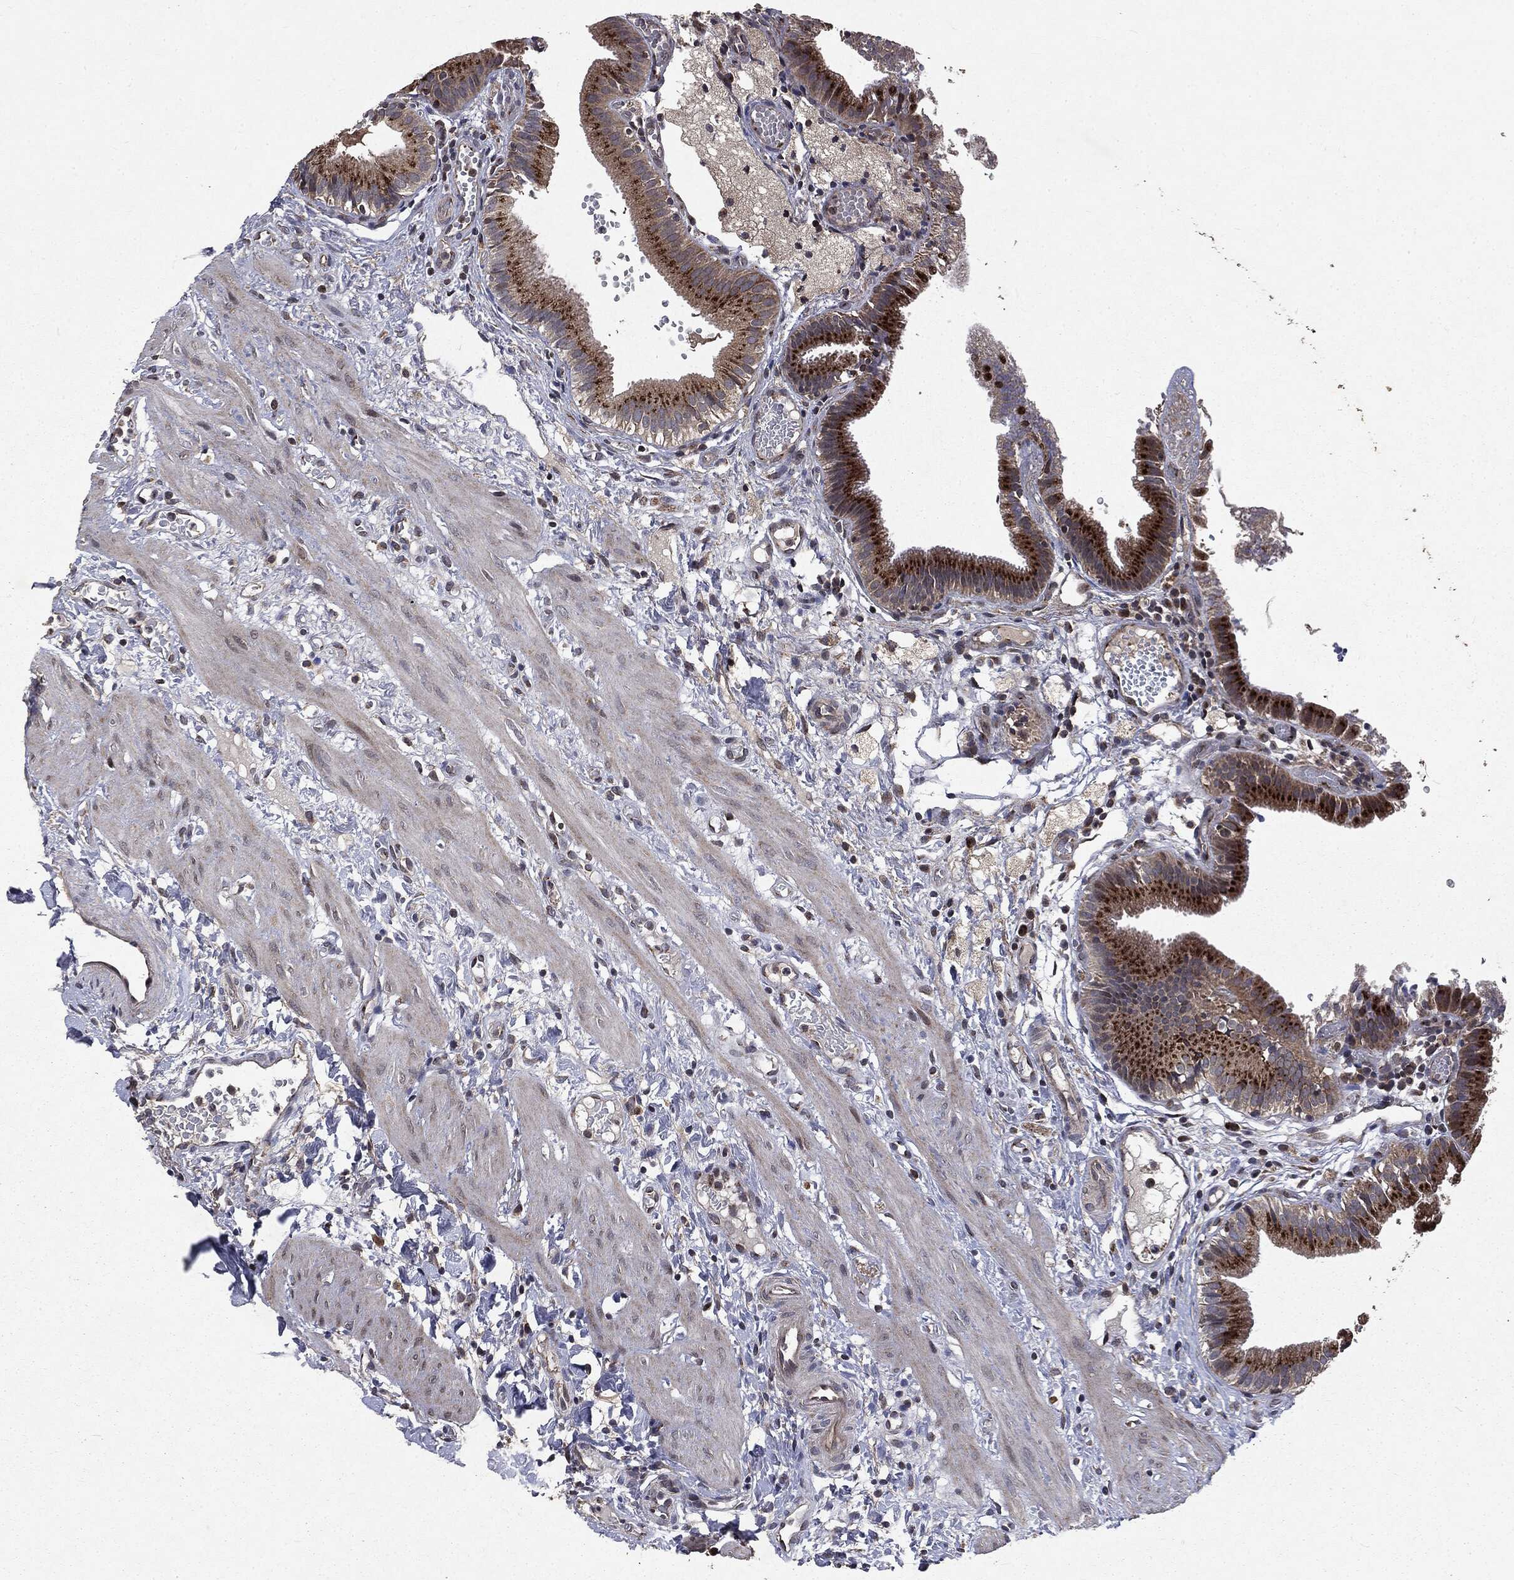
{"staining": {"intensity": "strong", "quantity": ">75%", "location": "cytoplasmic/membranous"}, "tissue": "gallbladder", "cell_type": "Glandular cells", "image_type": "normal", "snomed": [{"axis": "morphology", "description": "Normal tissue, NOS"}, {"axis": "topography", "description": "Gallbladder"}], "caption": "Protein expression analysis of benign human gallbladder reveals strong cytoplasmic/membranous positivity in approximately >75% of glandular cells. Using DAB (brown) and hematoxylin (blue) stains, captured at high magnification using brightfield microscopy.", "gene": "PLPPR2", "patient": {"sex": "female", "age": 24}}